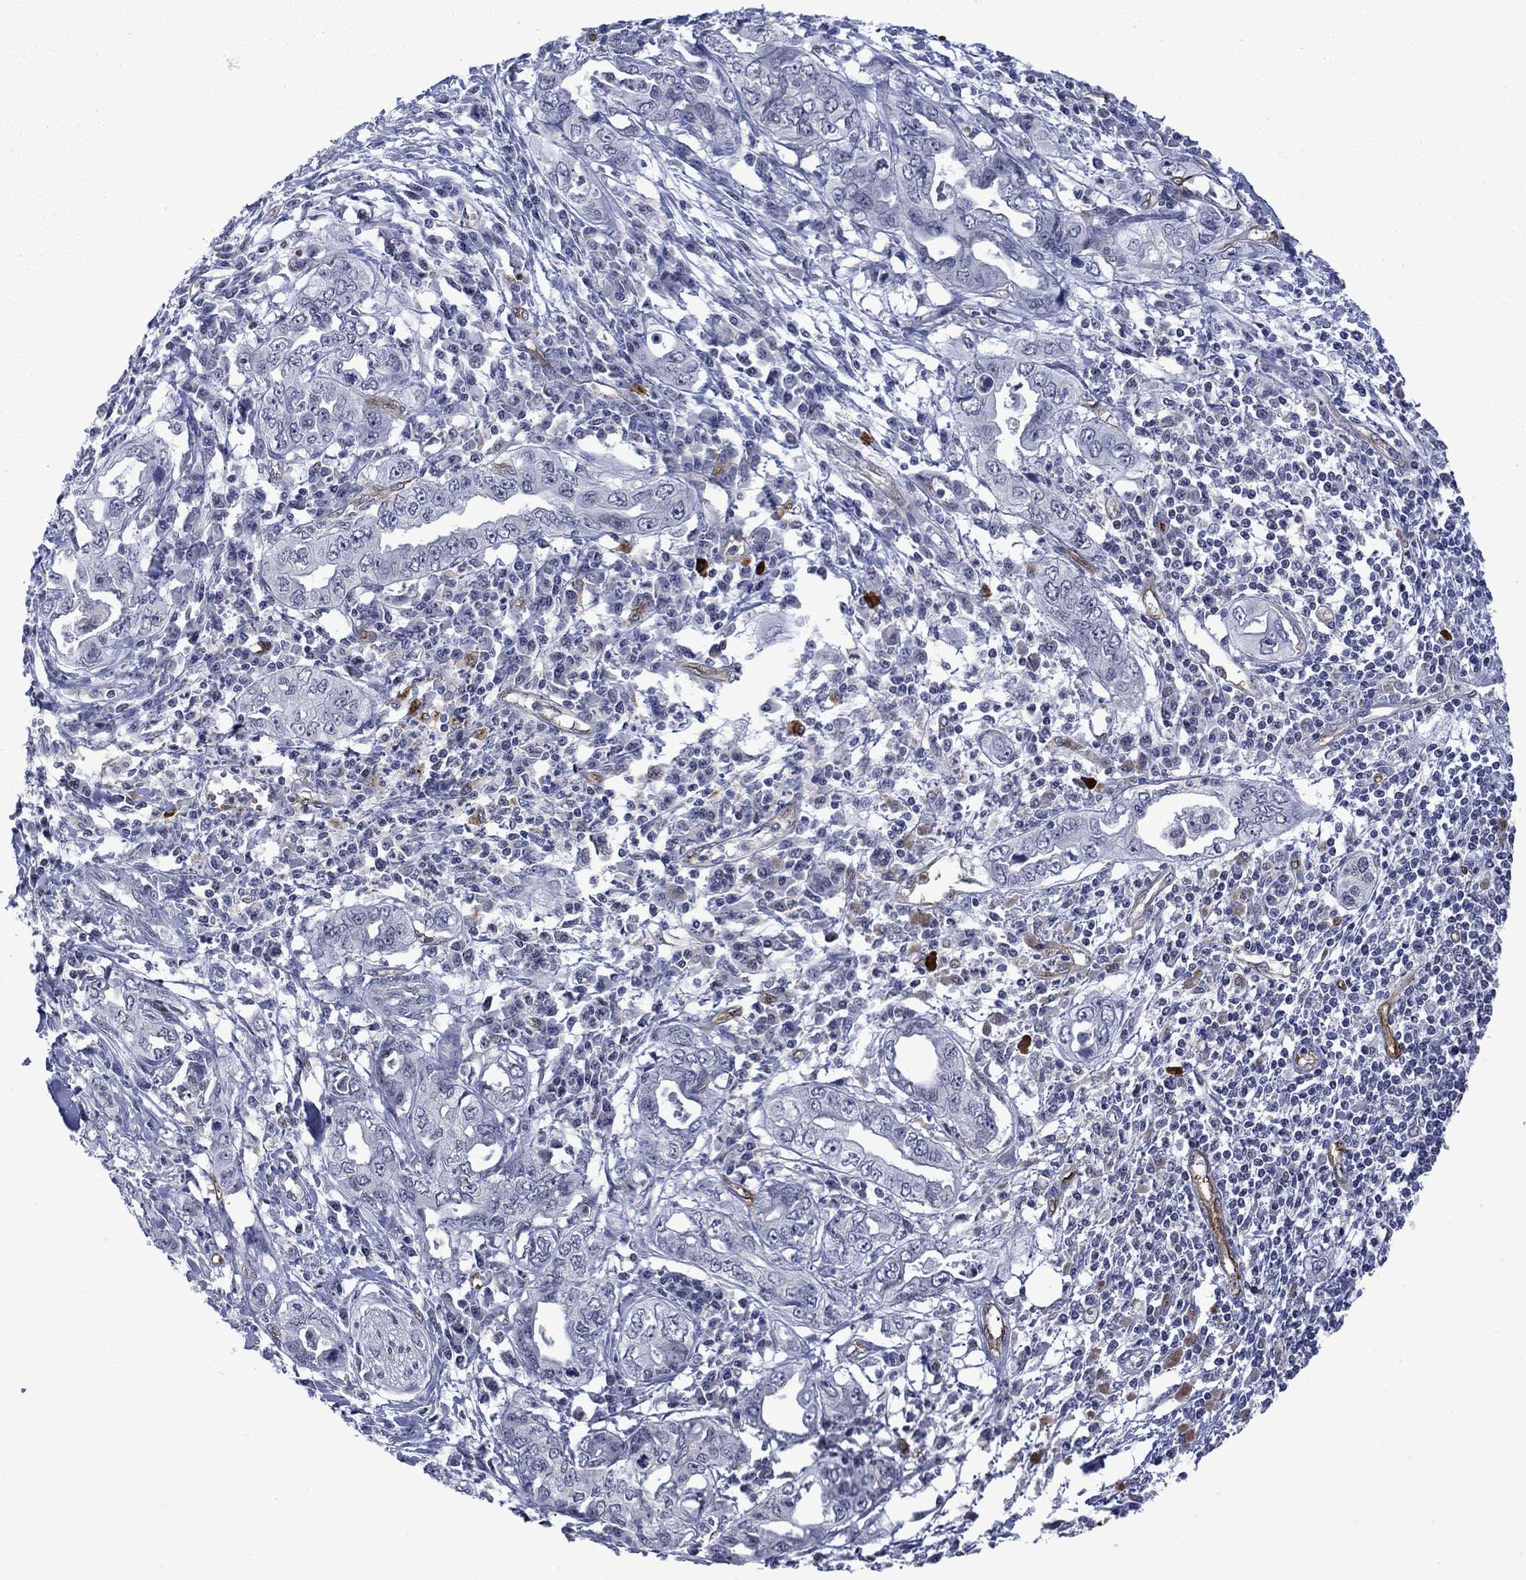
{"staining": {"intensity": "negative", "quantity": "none", "location": "none"}, "tissue": "pancreatic cancer", "cell_type": "Tumor cells", "image_type": "cancer", "snomed": [{"axis": "morphology", "description": "Adenocarcinoma, NOS"}, {"axis": "topography", "description": "Pancreas"}], "caption": "High magnification brightfield microscopy of adenocarcinoma (pancreatic) stained with DAB (brown) and counterstained with hematoxylin (blue): tumor cells show no significant staining.", "gene": "AGL", "patient": {"sex": "male", "age": 68}}